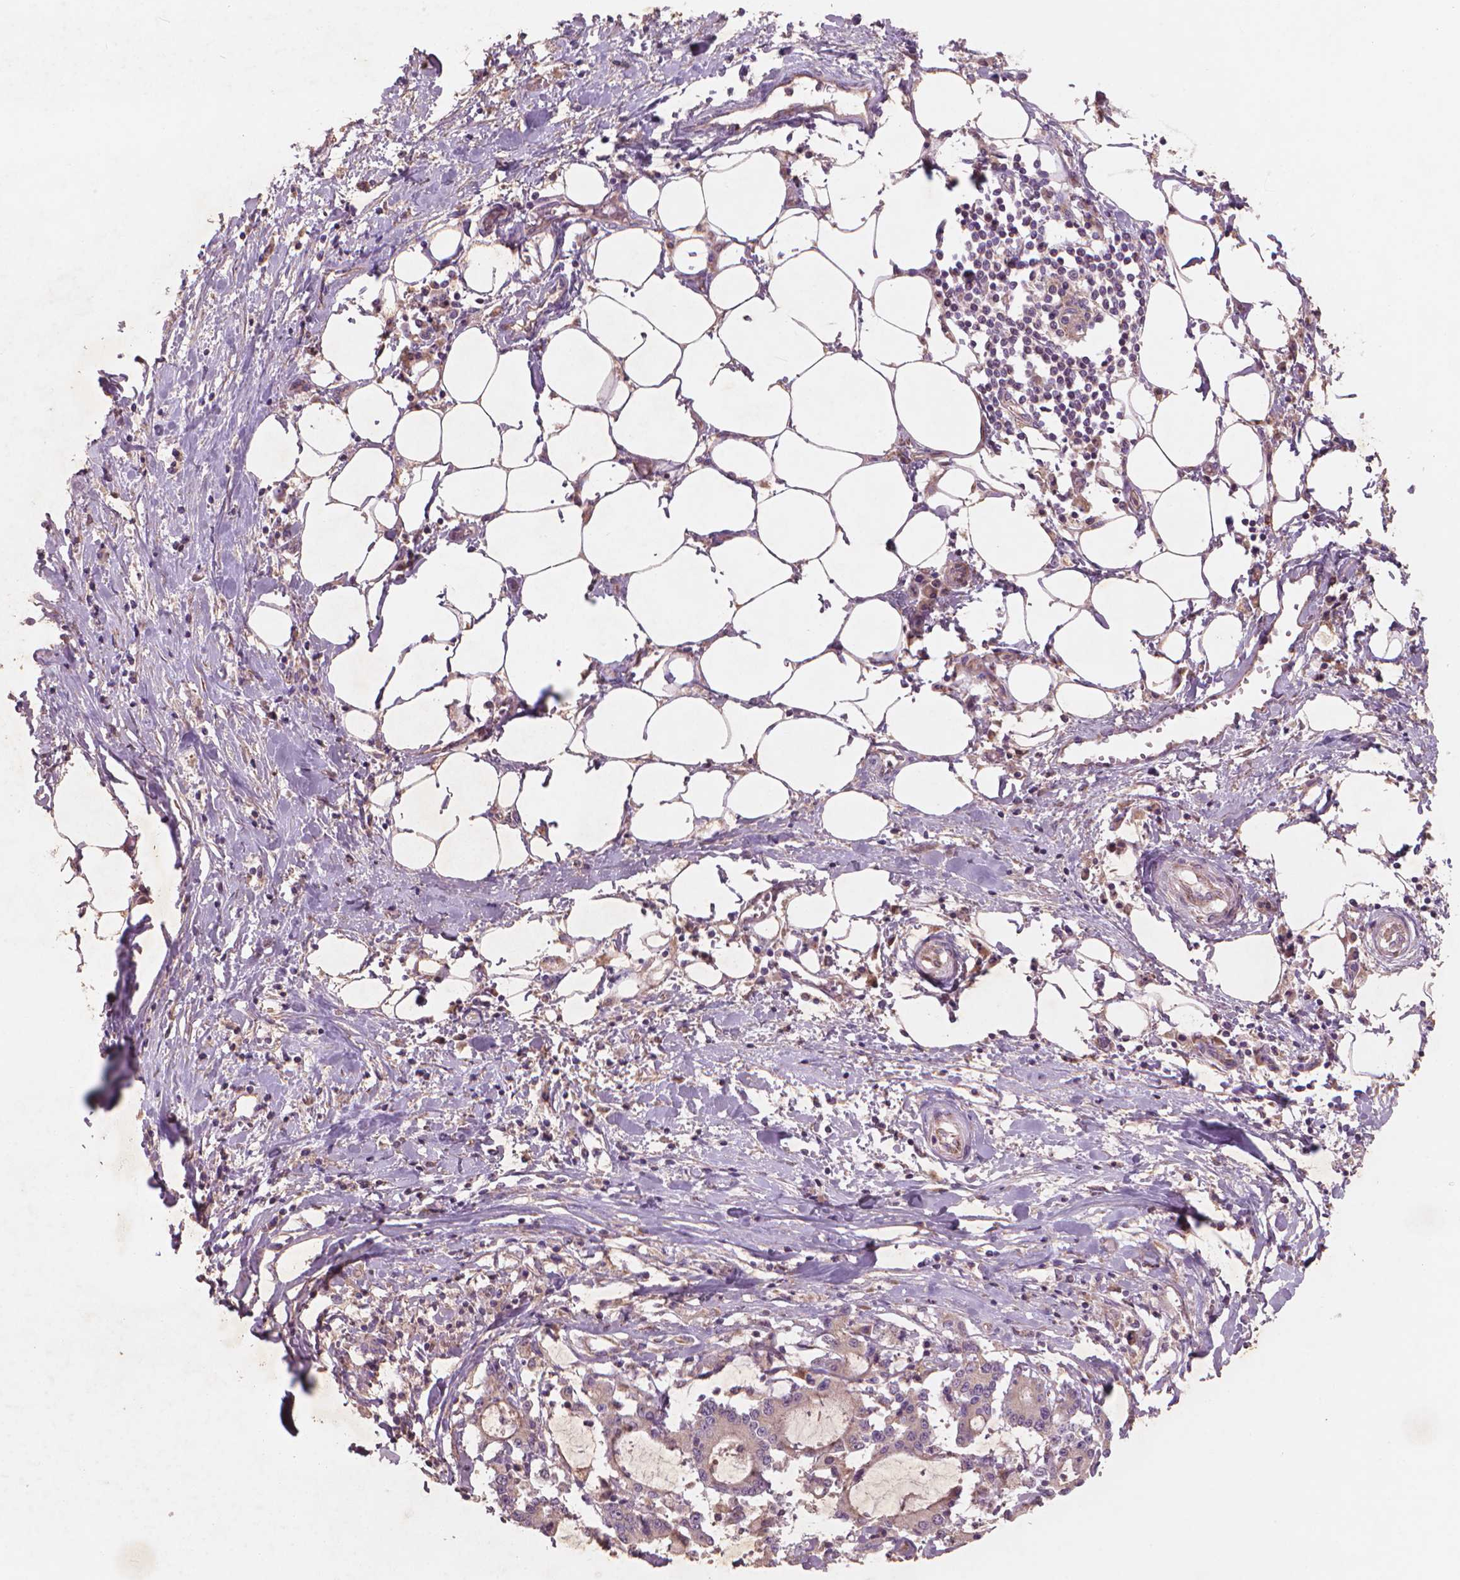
{"staining": {"intensity": "weak", "quantity": "<25%", "location": "cytoplasmic/membranous"}, "tissue": "stomach cancer", "cell_type": "Tumor cells", "image_type": "cancer", "snomed": [{"axis": "morphology", "description": "Adenocarcinoma, NOS"}, {"axis": "topography", "description": "Stomach, upper"}], "caption": "Photomicrograph shows no protein expression in tumor cells of adenocarcinoma (stomach) tissue.", "gene": "NLRX1", "patient": {"sex": "male", "age": 68}}